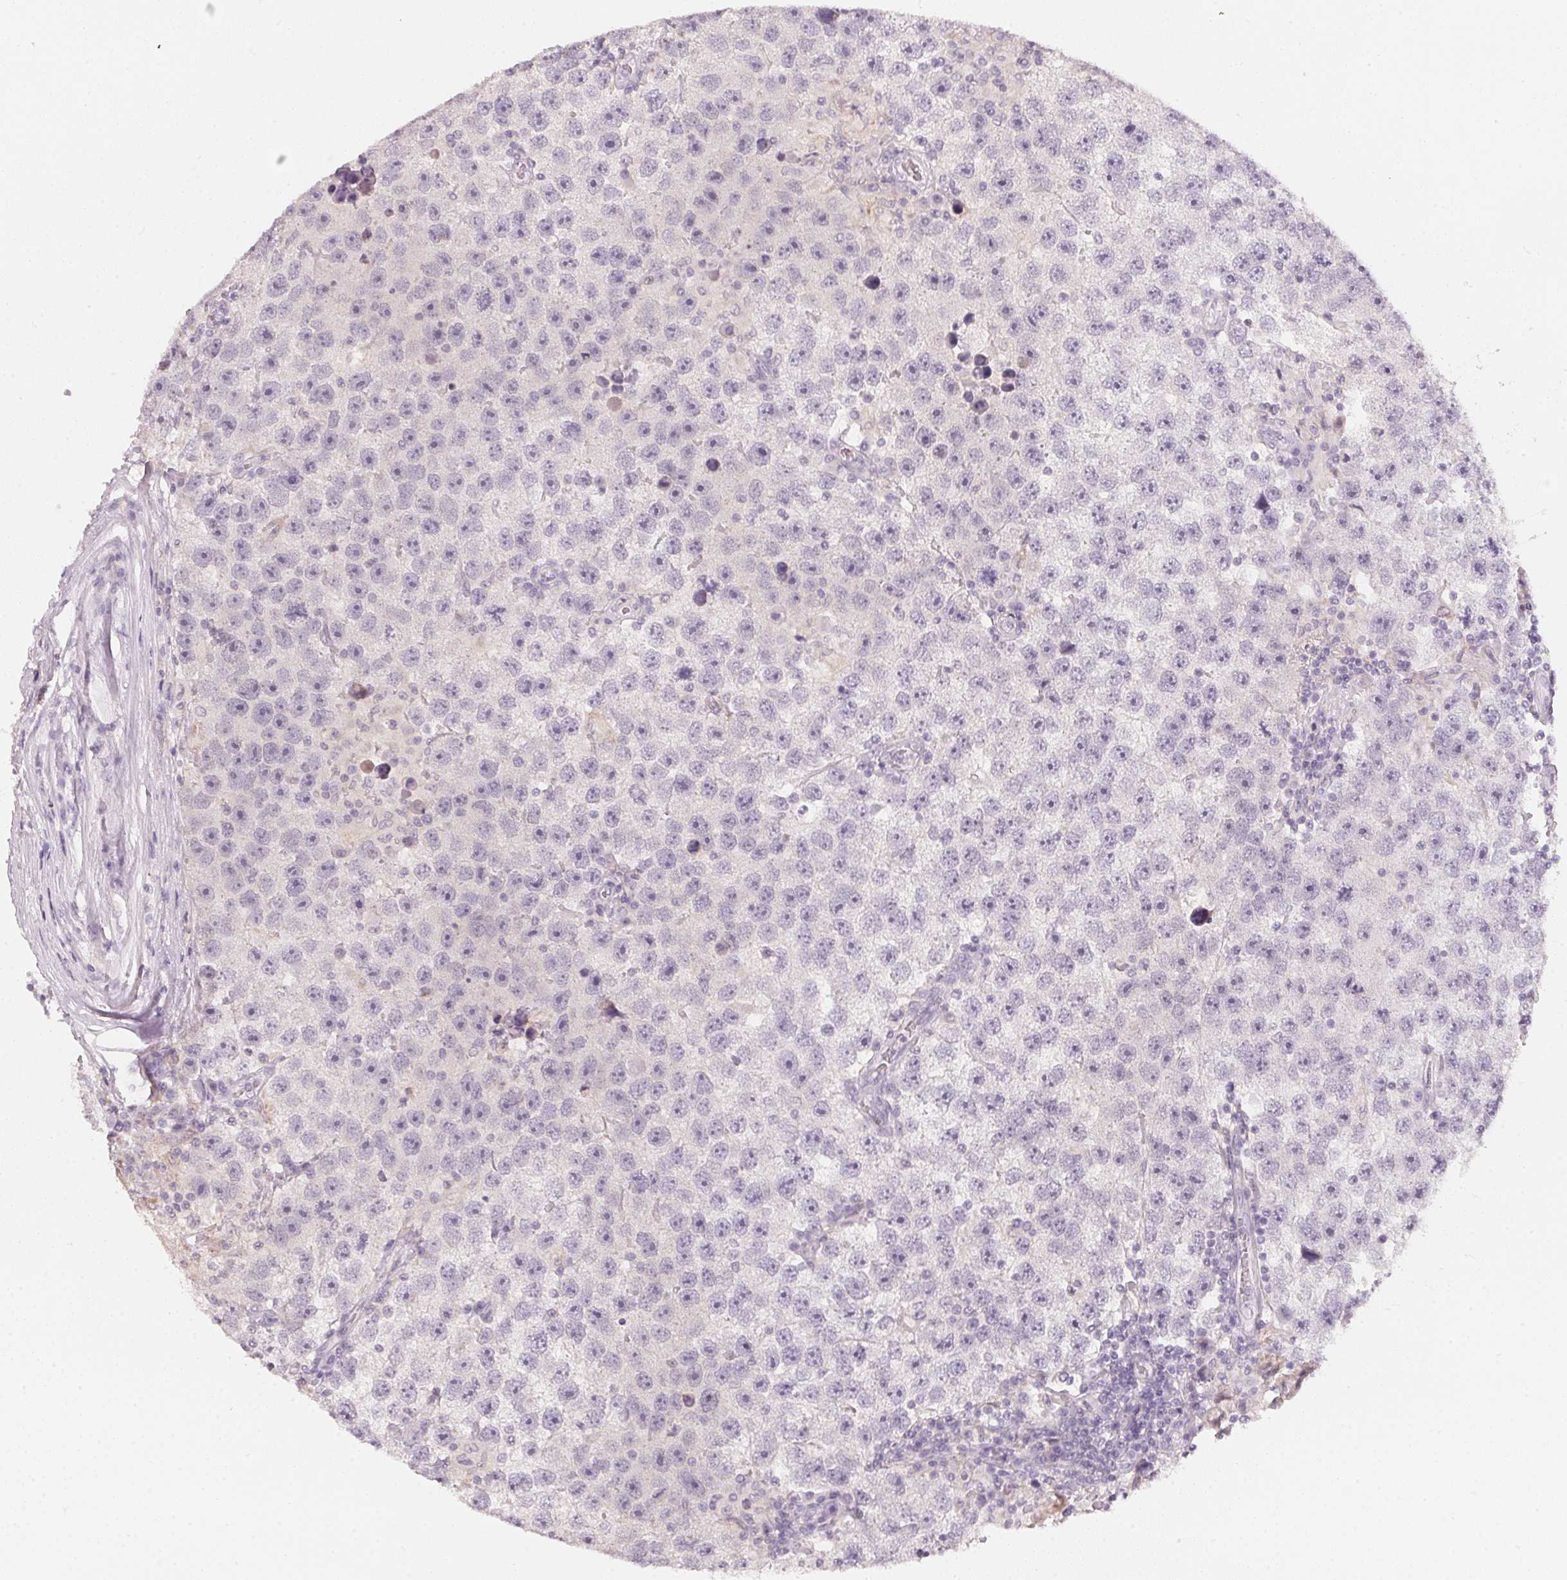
{"staining": {"intensity": "negative", "quantity": "none", "location": "none"}, "tissue": "testis cancer", "cell_type": "Tumor cells", "image_type": "cancer", "snomed": [{"axis": "morphology", "description": "Seminoma, NOS"}, {"axis": "topography", "description": "Testis"}], "caption": "IHC of human seminoma (testis) reveals no expression in tumor cells.", "gene": "CFAP276", "patient": {"sex": "male", "age": 26}}